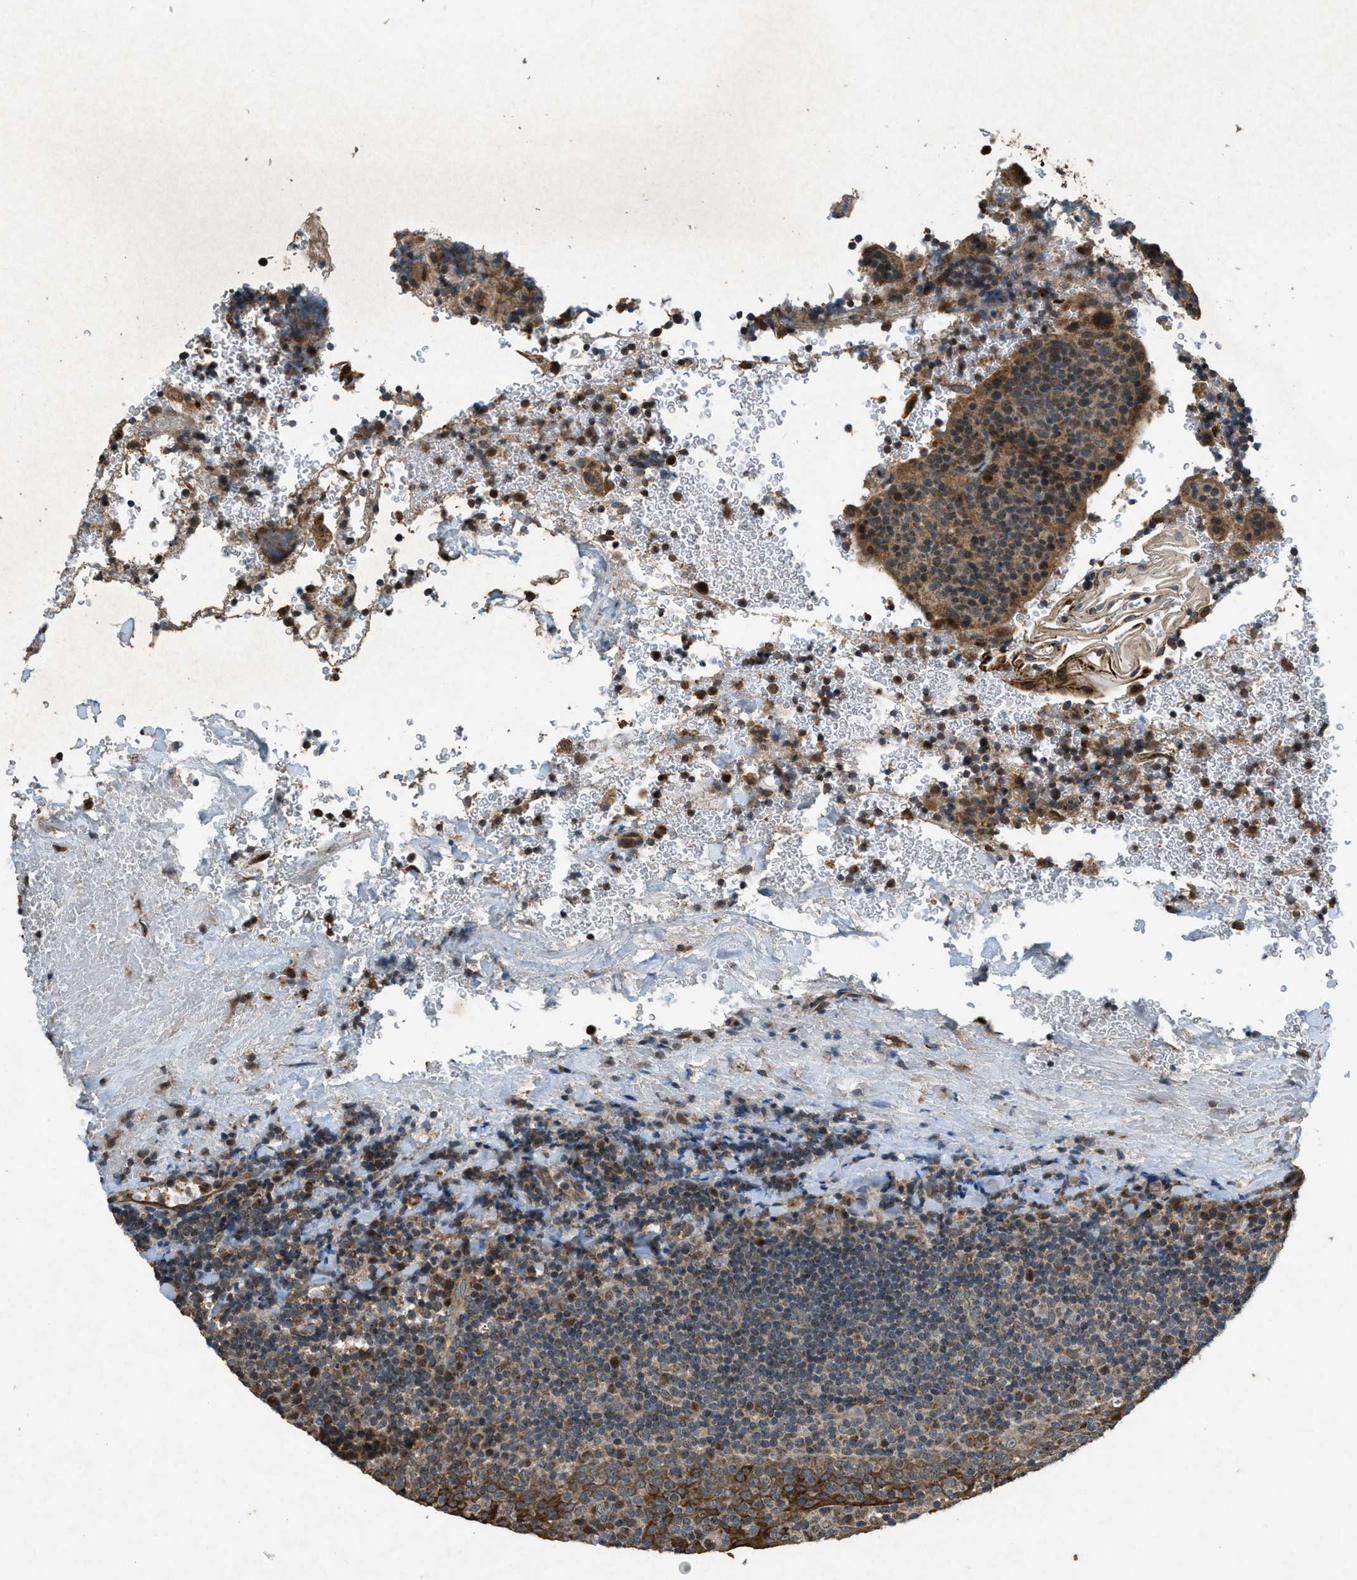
{"staining": {"intensity": "moderate", "quantity": ">75%", "location": "cytoplasmic/membranous"}, "tissue": "tonsil", "cell_type": "Germinal center cells", "image_type": "normal", "snomed": [{"axis": "morphology", "description": "Normal tissue, NOS"}, {"axis": "topography", "description": "Tonsil"}], "caption": "This histopathology image exhibits immunohistochemistry staining of unremarkable human tonsil, with medium moderate cytoplasmic/membranous positivity in about >75% of germinal center cells.", "gene": "PPP1R15A", "patient": {"sex": "male", "age": 17}}